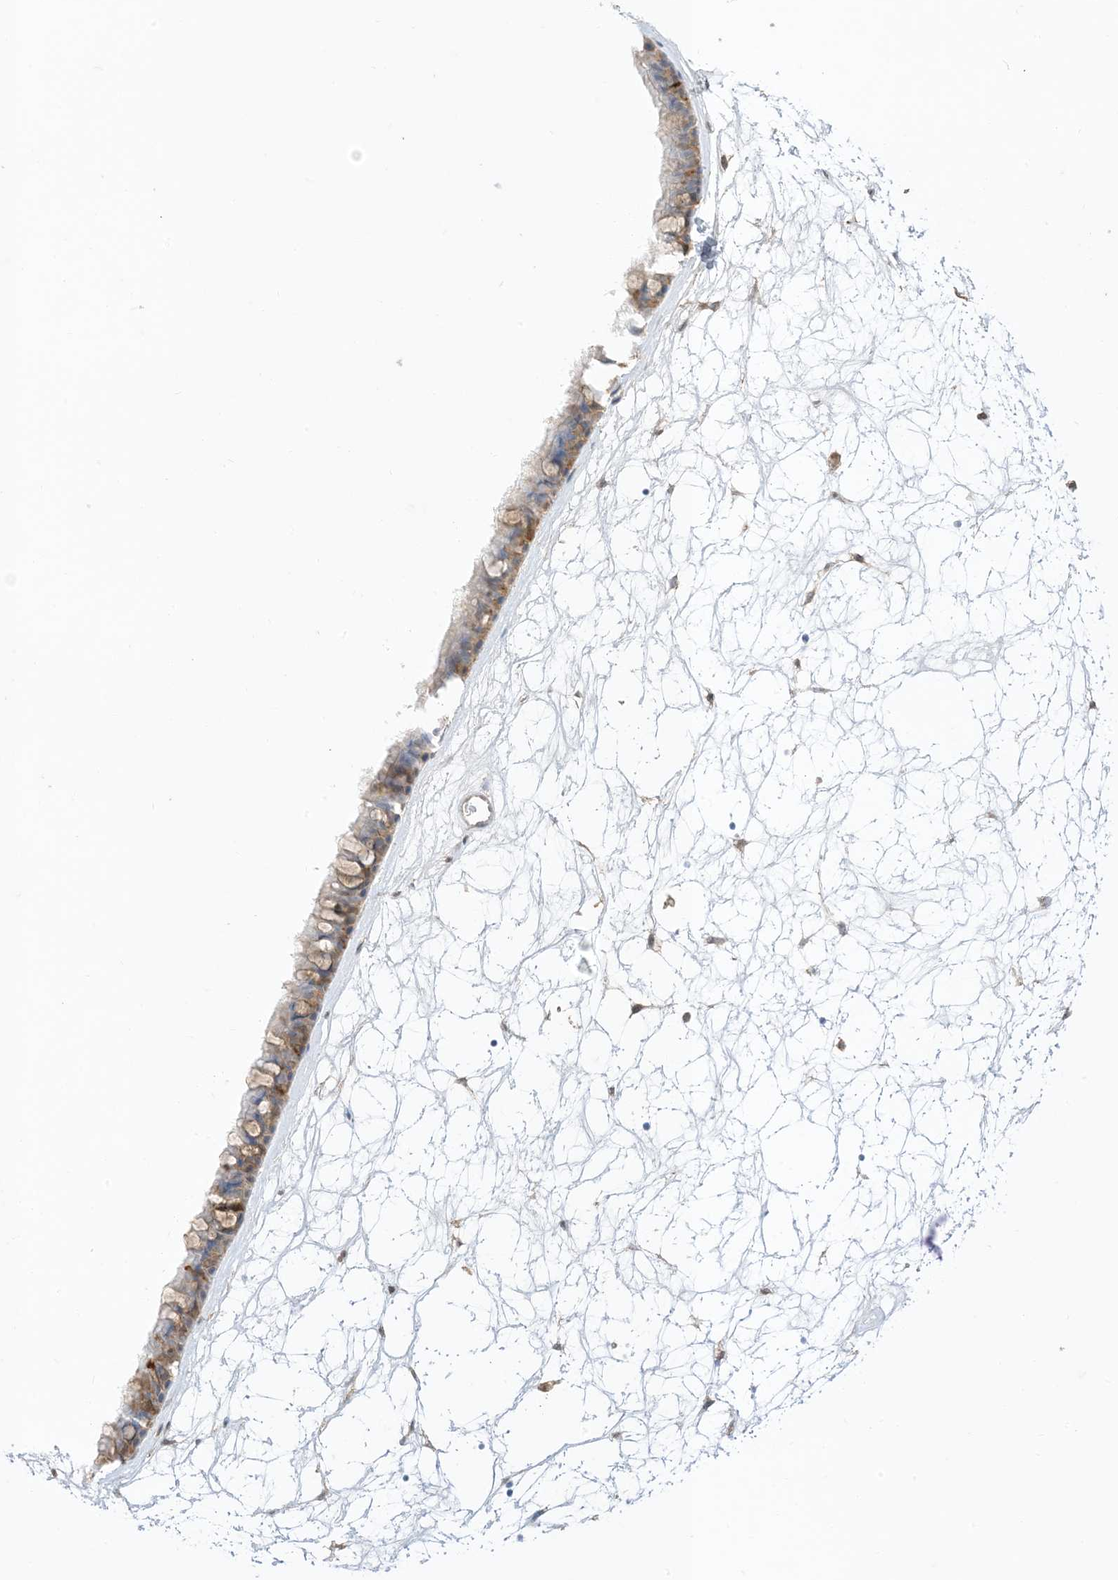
{"staining": {"intensity": "moderate", "quantity": ">75%", "location": "cytoplasmic/membranous"}, "tissue": "nasopharynx", "cell_type": "Respiratory epithelial cells", "image_type": "normal", "snomed": [{"axis": "morphology", "description": "Normal tissue, NOS"}, {"axis": "topography", "description": "Nasopharynx"}], "caption": "Immunohistochemistry photomicrograph of benign human nasopharynx stained for a protein (brown), which demonstrates medium levels of moderate cytoplasmic/membranous expression in approximately >75% of respiratory epithelial cells.", "gene": "GSN", "patient": {"sex": "male", "age": 64}}